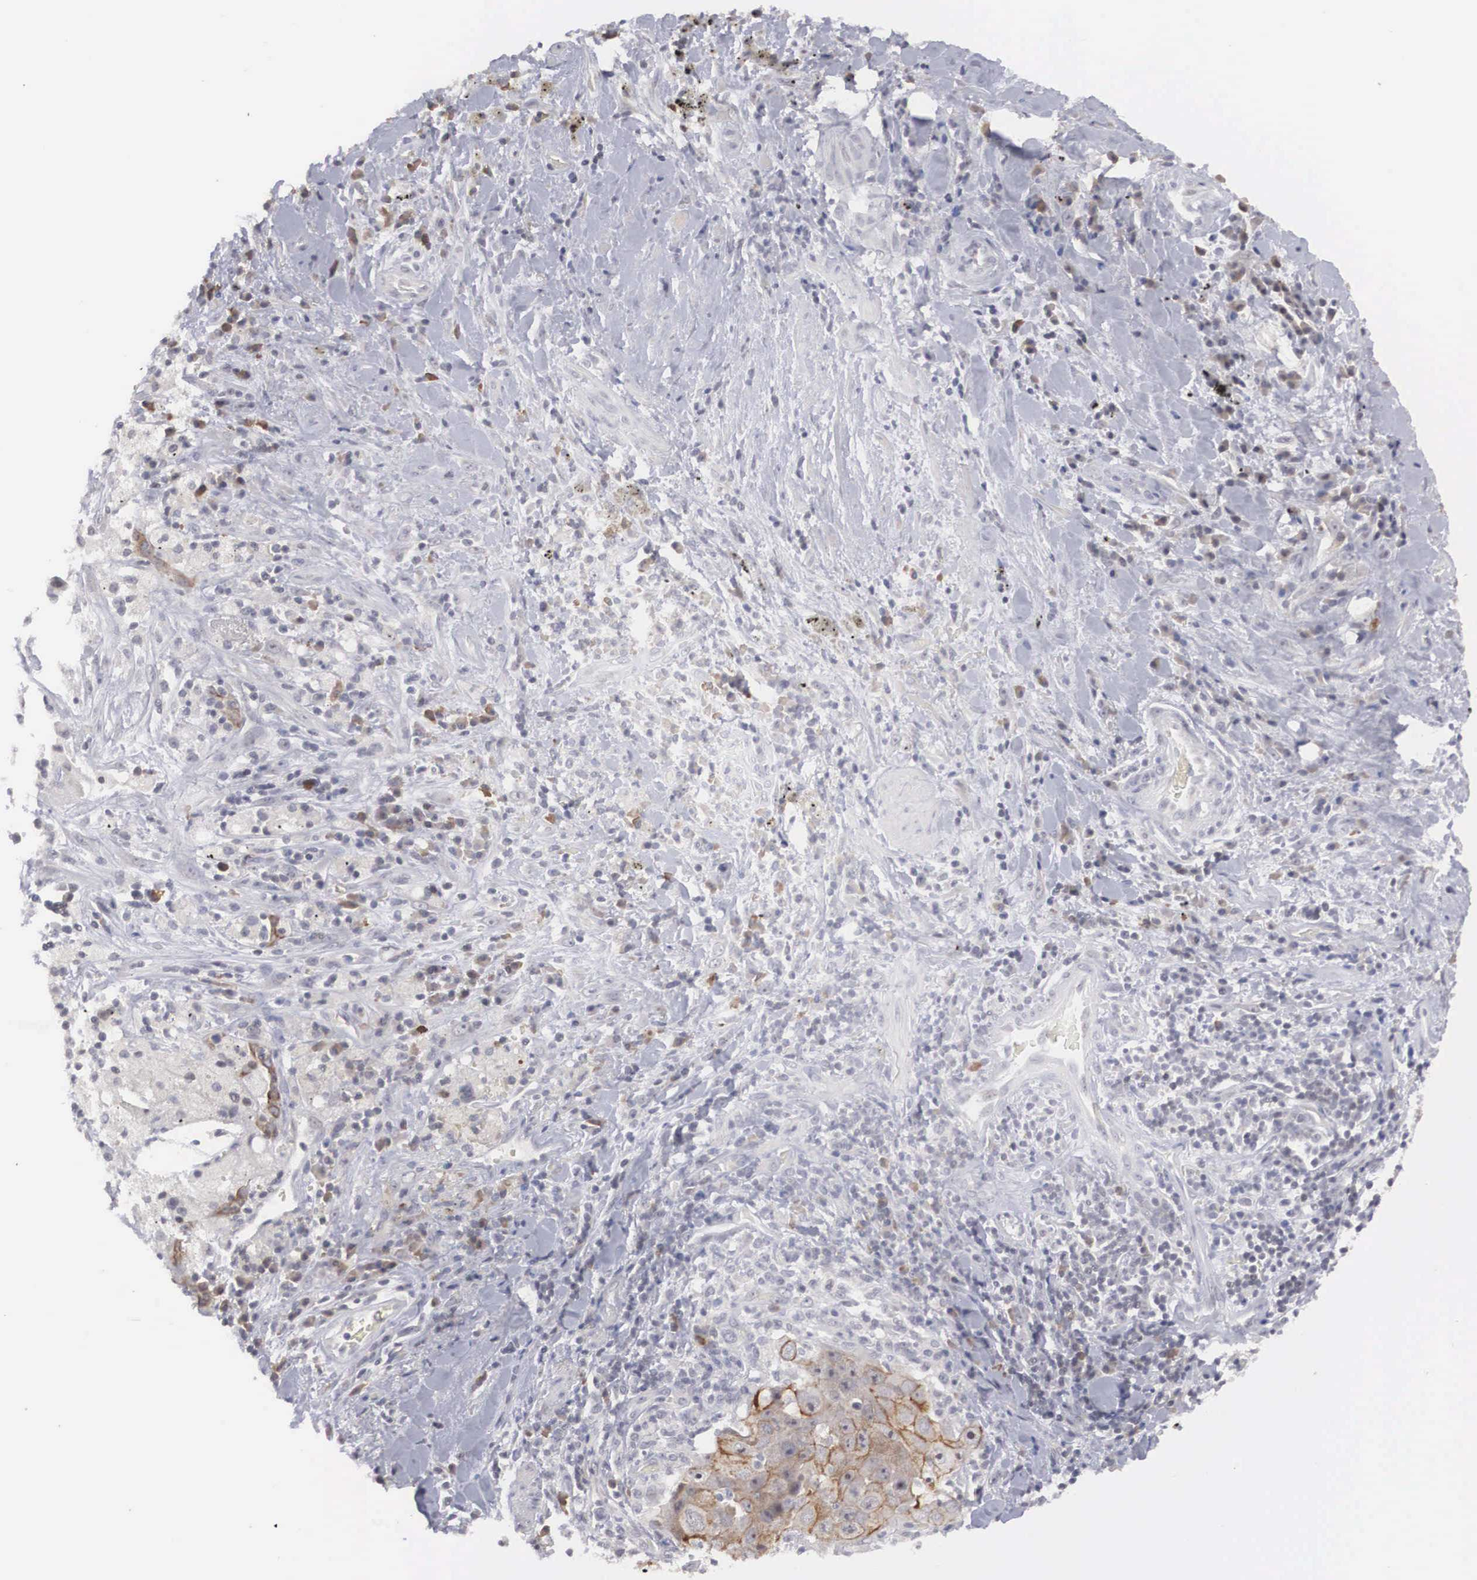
{"staining": {"intensity": "moderate", "quantity": "25%-75%", "location": "cytoplasmic/membranous"}, "tissue": "lung cancer", "cell_type": "Tumor cells", "image_type": "cancer", "snomed": [{"axis": "morphology", "description": "Squamous cell carcinoma, NOS"}, {"axis": "topography", "description": "Lung"}], "caption": "Lung squamous cell carcinoma stained with a protein marker demonstrates moderate staining in tumor cells.", "gene": "WDR89", "patient": {"sex": "male", "age": 64}}